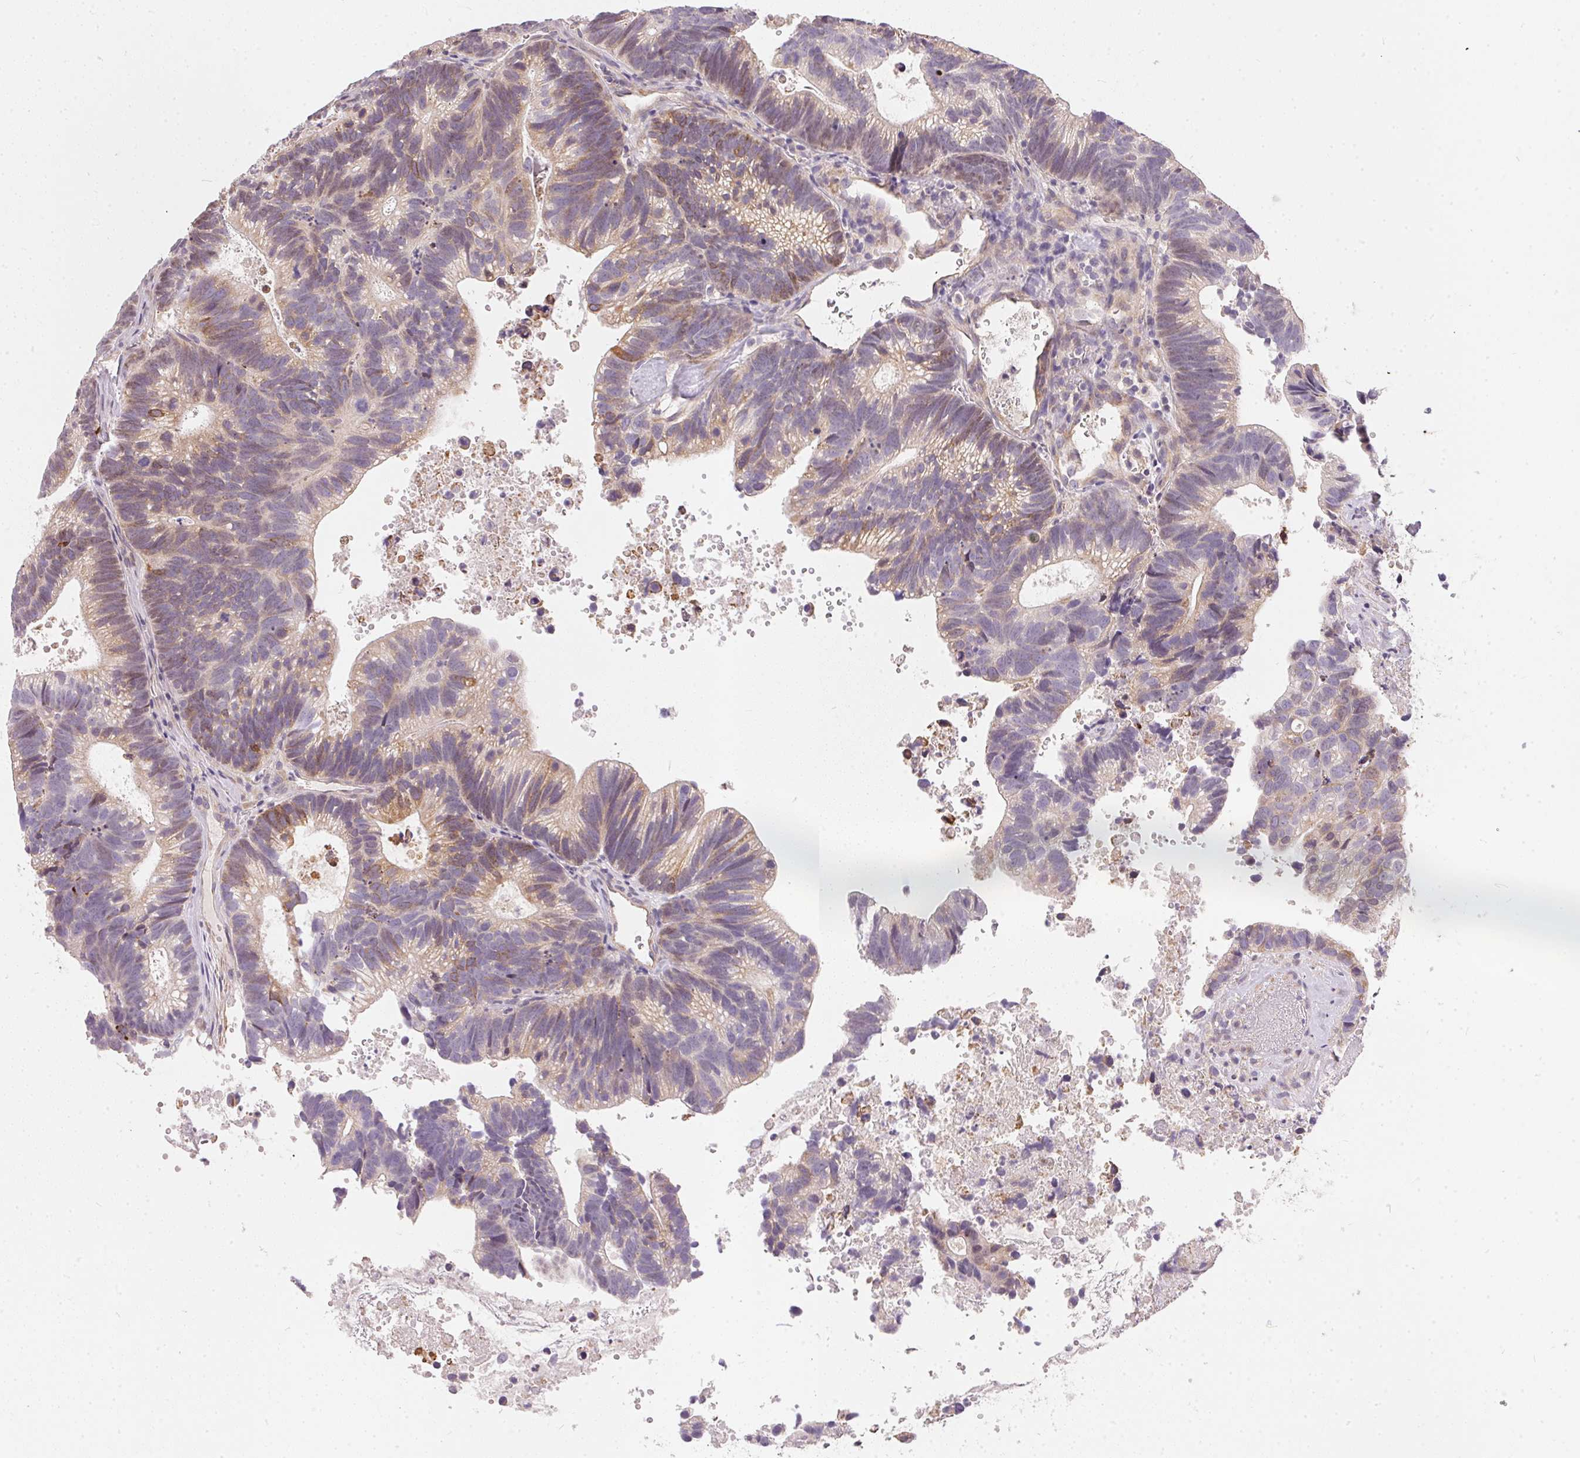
{"staining": {"intensity": "moderate", "quantity": "<25%", "location": "cytoplasmic/membranous"}, "tissue": "head and neck cancer", "cell_type": "Tumor cells", "image_type": "cancer", "snomed": [{"axis": "morphology", "description": "Adenocarcinoma, NOS"}, {"axis": "topography", "description": "Head-Neck"}], "caption": "DAB immunohistochemical staining of human adenocarcinoma (head and neck) reveals moderate cytoplasmic/membranous protein staining in approximately <25% of tumor cells. The protein of interest is stained brown, and the nuclei are stained in blue (DAB IHC with brightfield microscopy, high magnification).", "gene": "VWA5B2", "patient": {"sex": "male", "age": 62}}